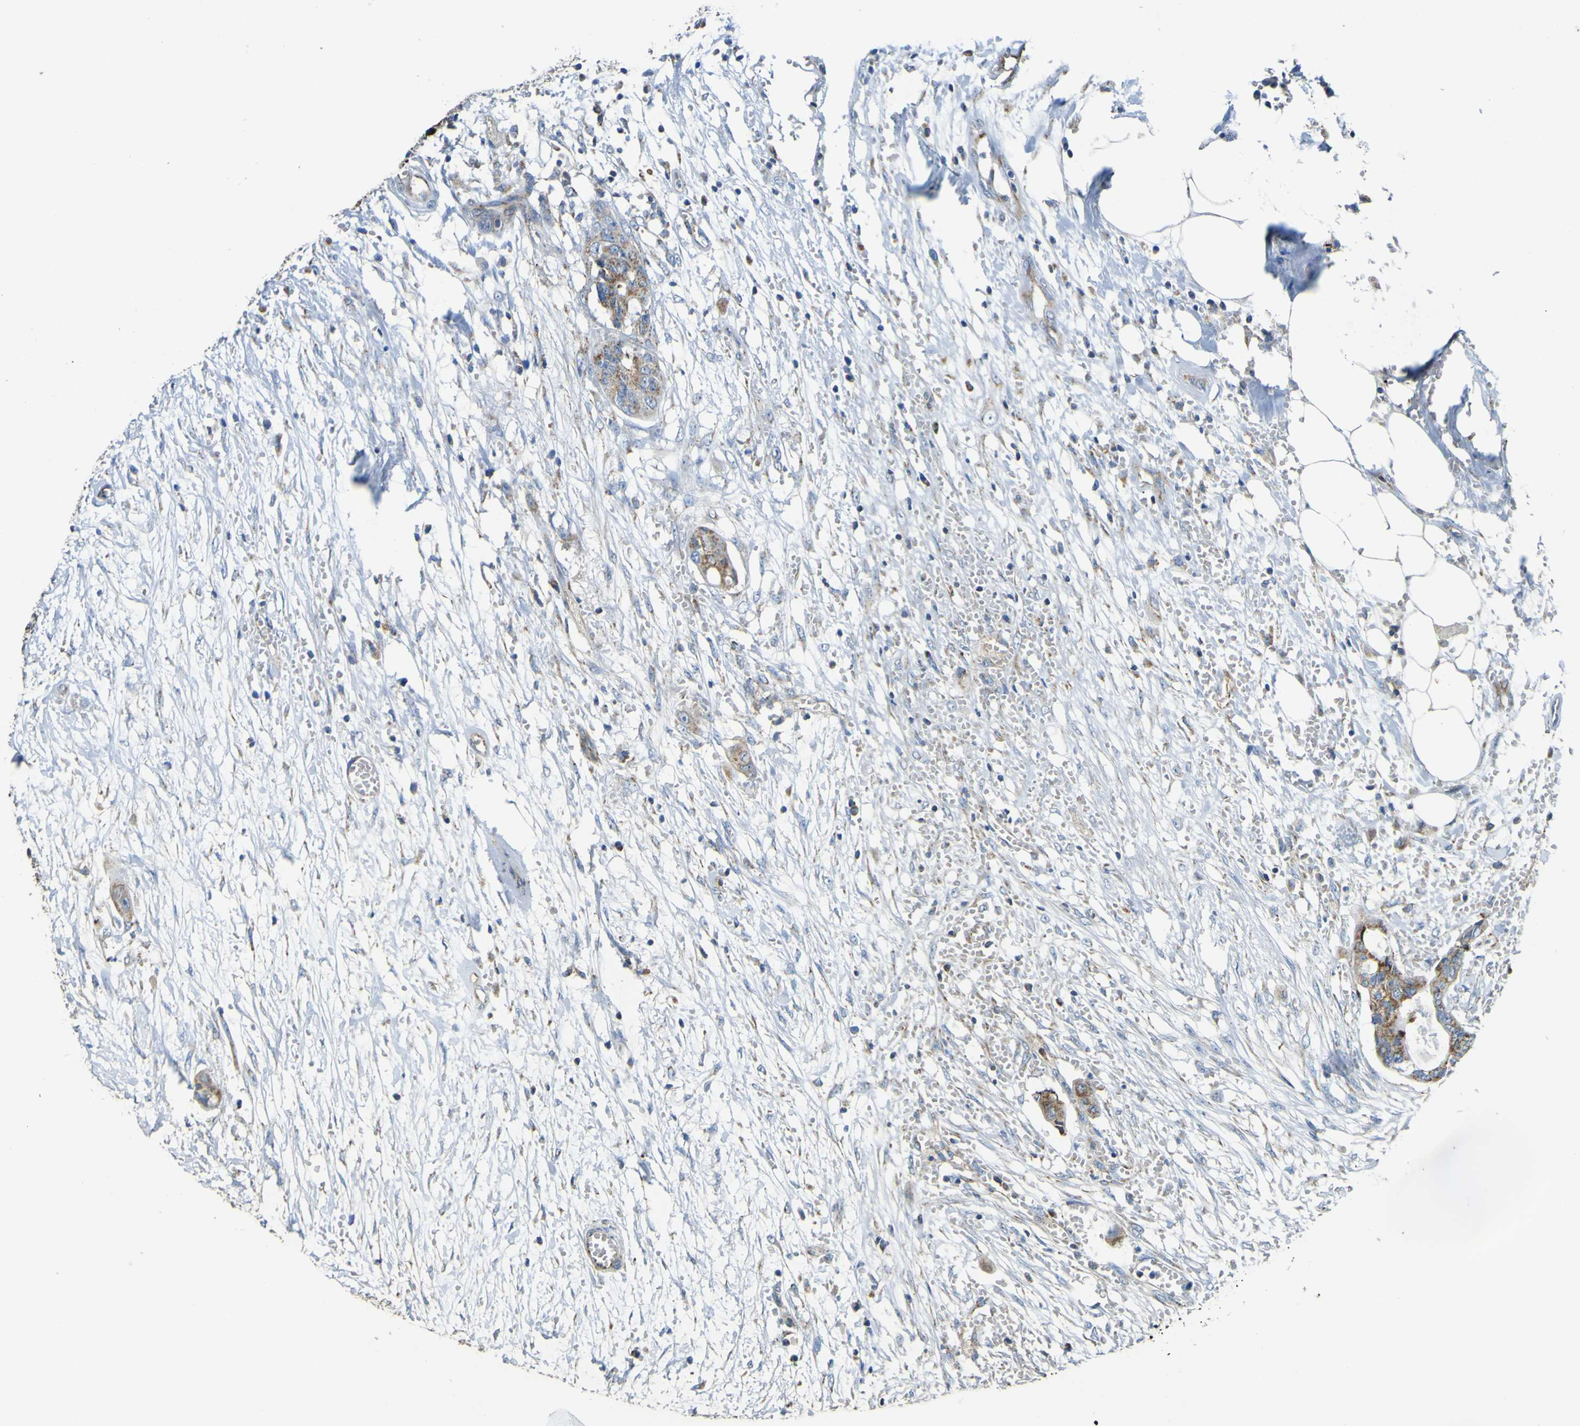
{"staining": {"intensity": "moderate", "quantity": ">75%", "location": "cytoplasmic/membranous"}, "tissue": "colorectal cancer", "cell_type": "Tumor cells", "image_type": "cancer", "snomed": [{"axis": "morphology", "description": "Adenocarcinoma, NOS"}, {"axis": "topography", "description": "Colon"}], "caption": "Immunohistochemical staining of adenocarcinoma (colorectal) shows medium levels of moderate cytoplasmic/membranous protein staining in approximately >75% of tumor cells.", "gene": "ALDH18A1", "patient": {"sex": "female", "age": 57}}